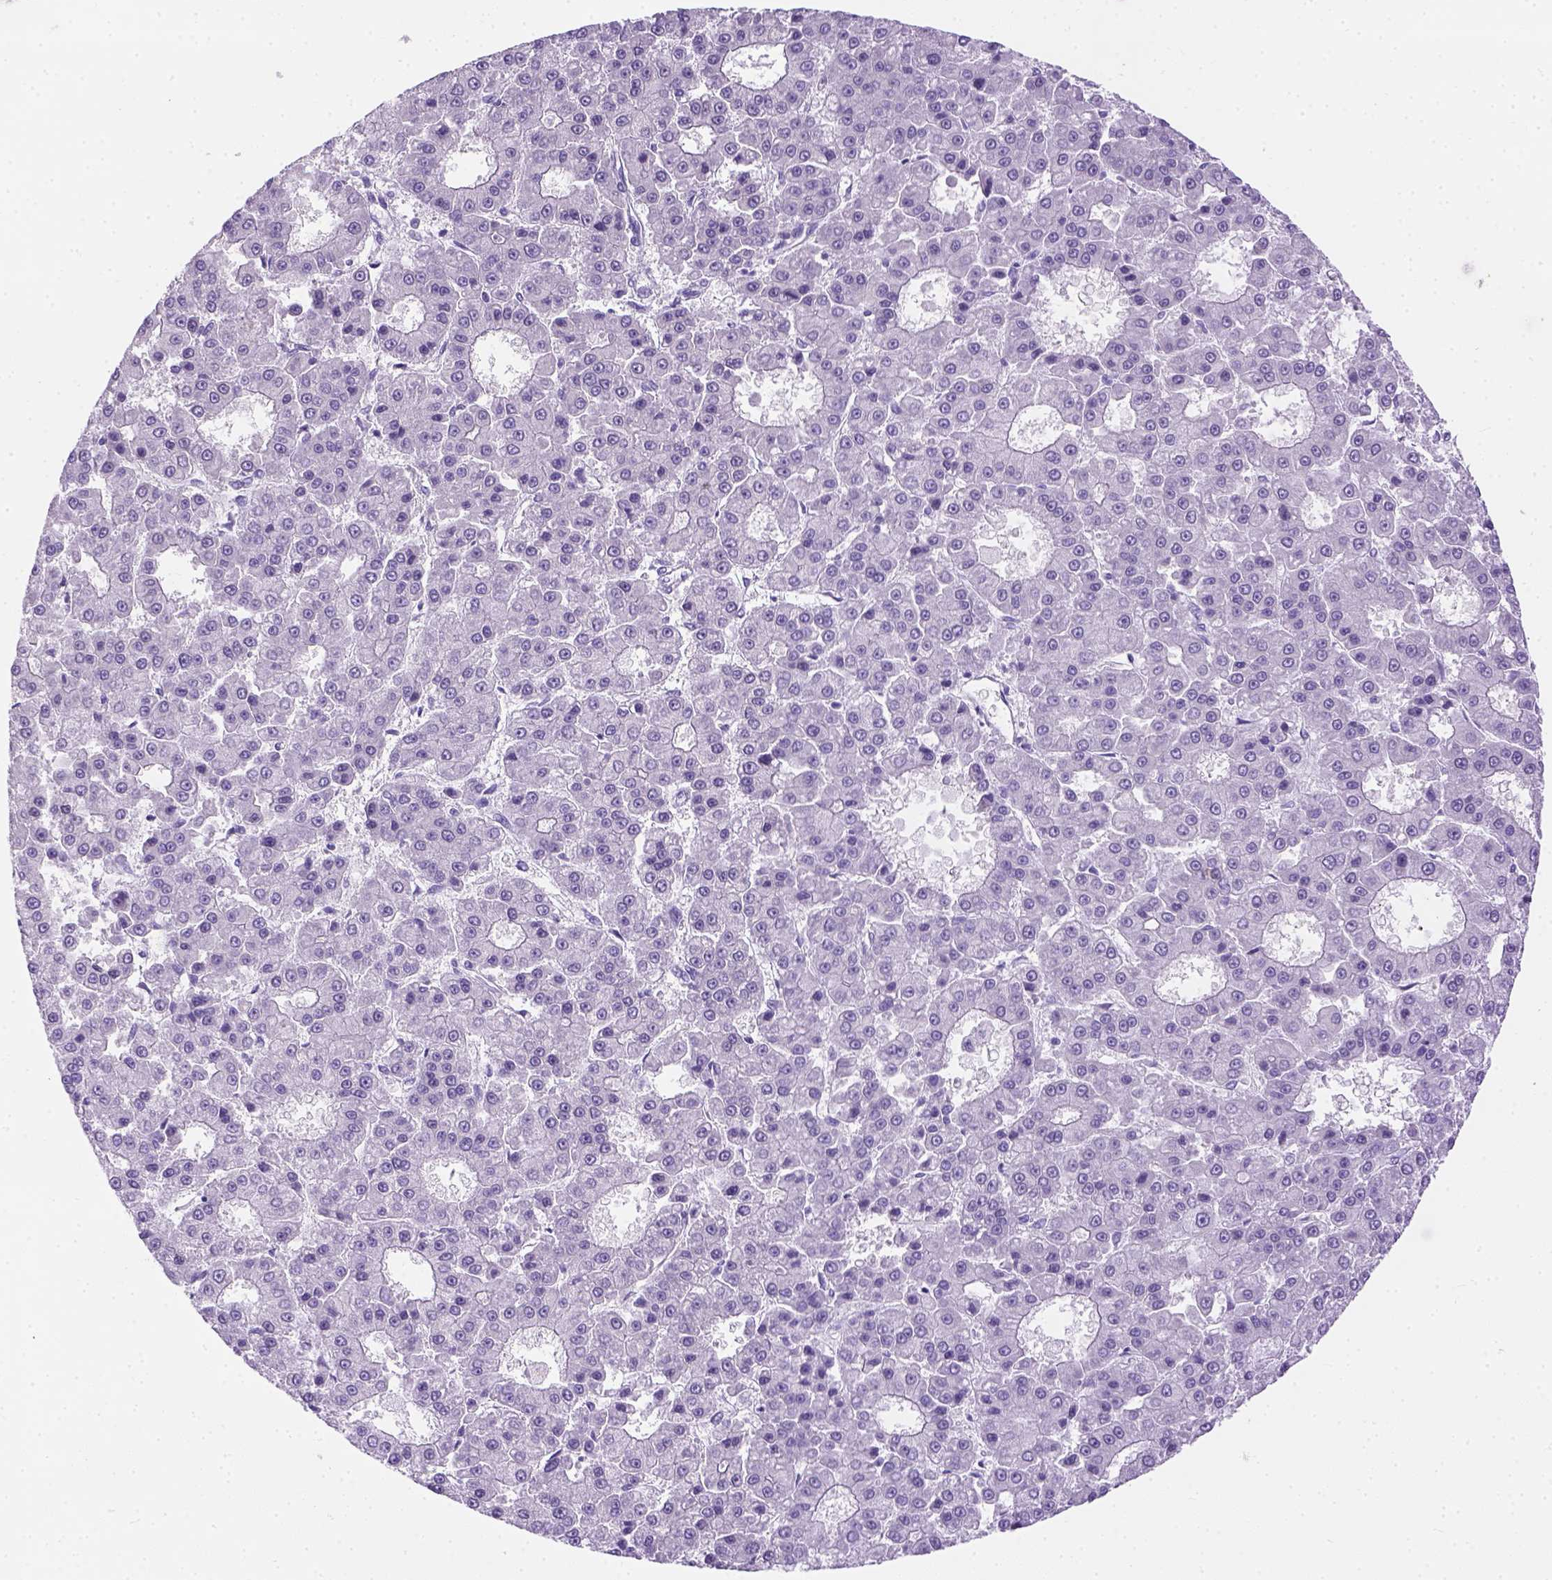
{"staining": {"intensity": "negative", "quantity": "none", "location": "none"}, "tissue": "liver cancer", "cell_type": "Tumor cells", "image_type": "cancer", "snomed": [{"axis": "morphology", "description": "Carcinoma, Hepatocellular, NOS"}, {"axis": "topography", "description": "Liver"}], "caption": "There is no significant positivity in tumor cells of liver hepatocellular carcinoma. (DAB IHC with hematoxylin counter stain).", "gene": "TMEM38A", "patient": {"sex": "male", "age": 70}}